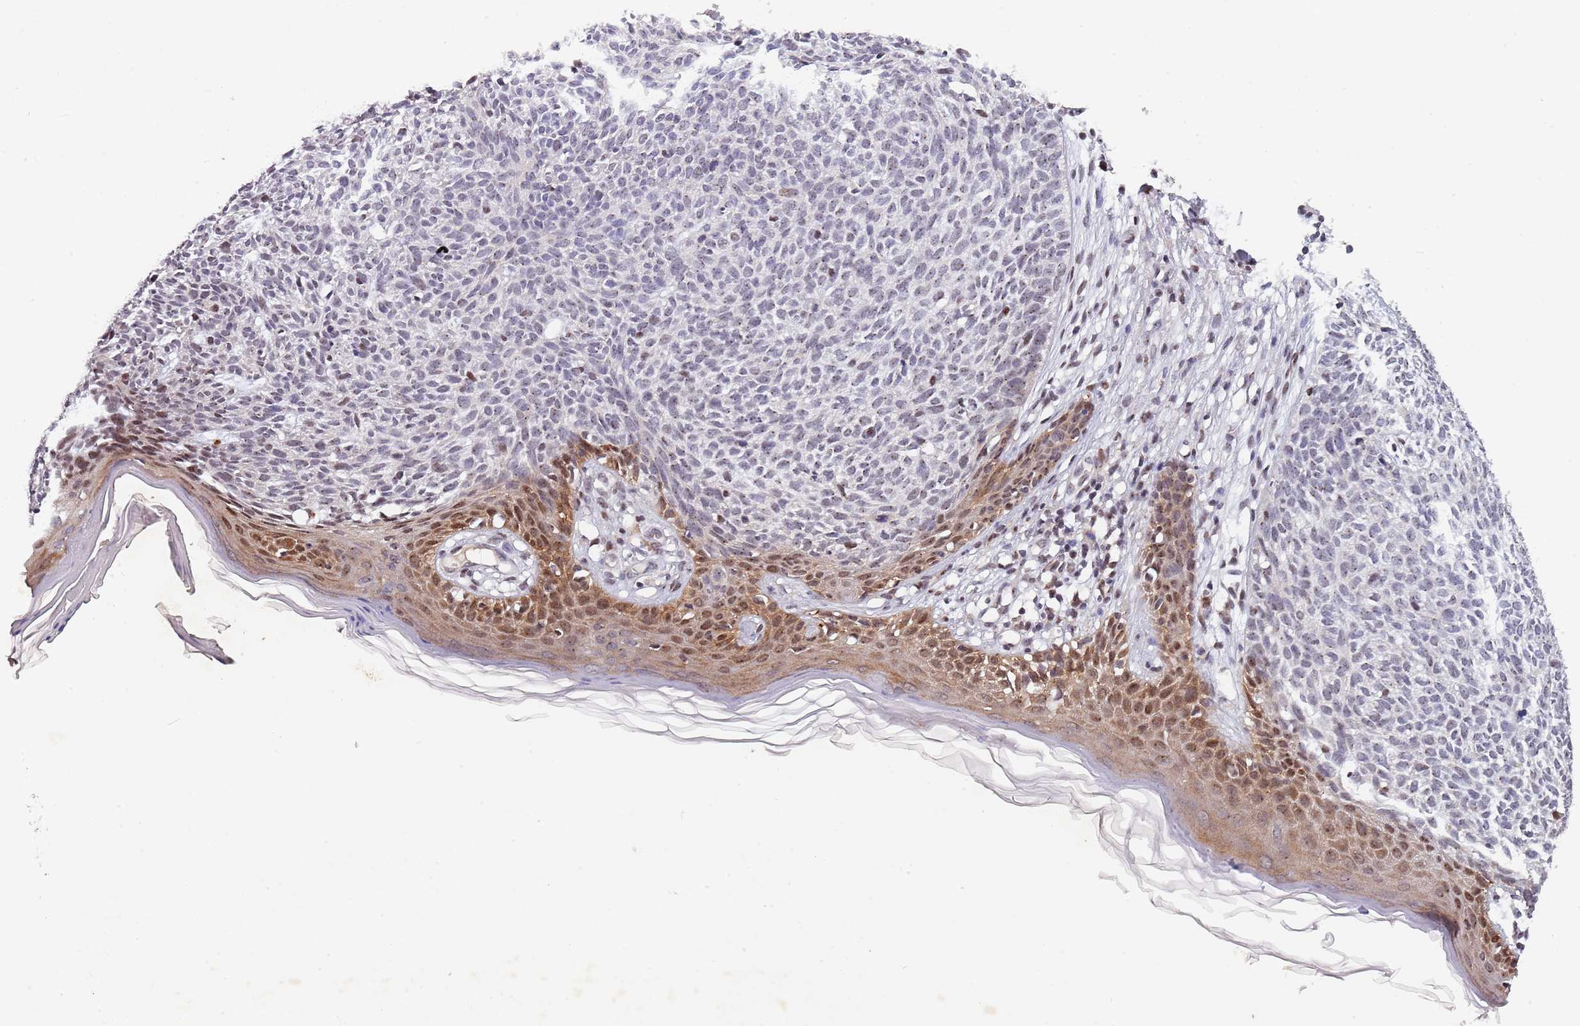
{"staining": {"intensity": "negative", "quantity": "none", "location": "none"}, "tissue": "skin cancer", "cell_type": "Tumor cells", "image_type": "cancer", "snomed": [{"axis": "morphology", "description": "Basal cell carcinoma"}, {"axis": "topography", "description": "Skin"}], "caption": "Skin basal cell carcinoma stained for a protein using immunohistochemistry reveals no staining tumor cells.", "gene": "CIZ1", "patient": {"sex": "female", "age": 66}}